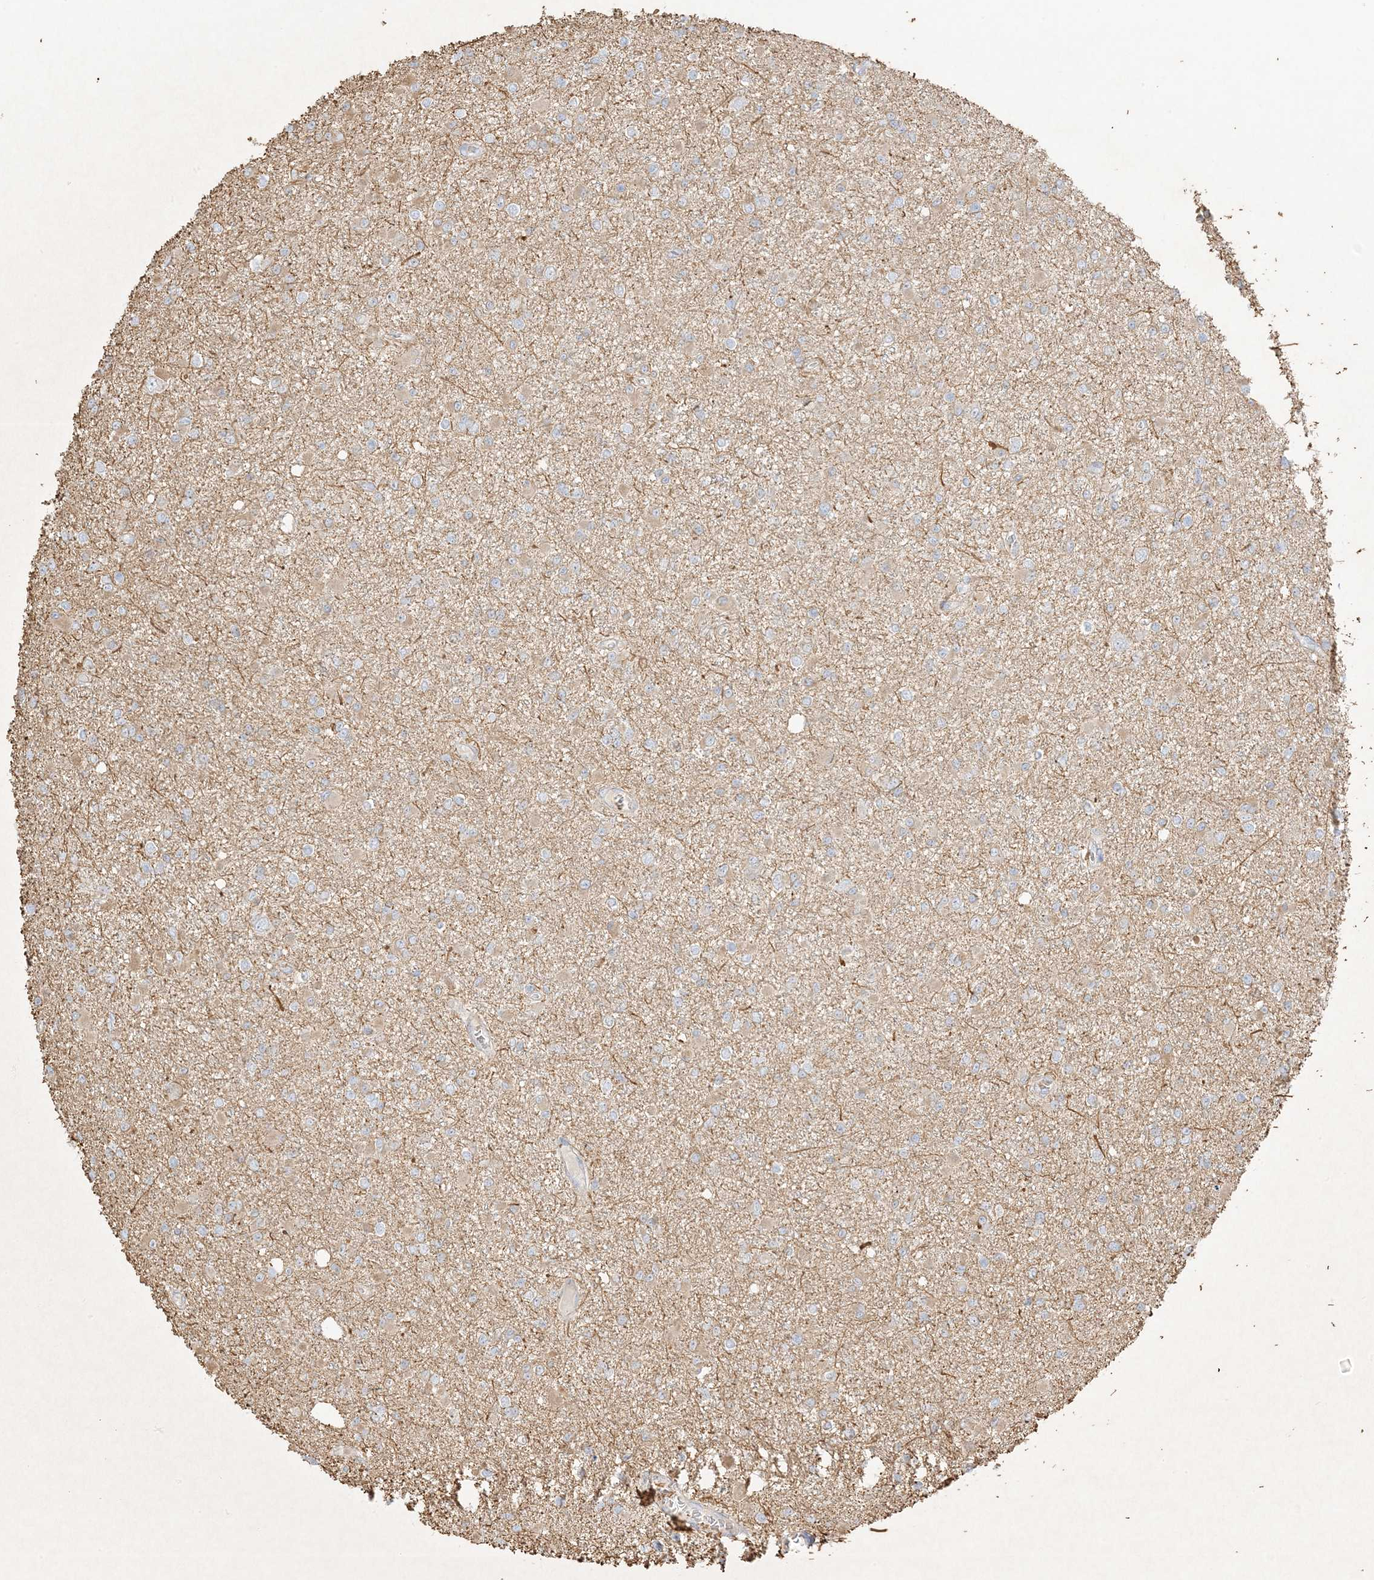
{"staining": {"intensity": "weak", "quantity": "<25%", "location": "cytoplasmic/membranous"}, "tissue": "glioma", "cell_type": "Tumor cells", "image_type": "cancer", "snomed": [{"axis": "morphology", "description": "Glioma, malignant, Low grade"}, {"axis": "topography", "description": "Brain"}], "caption": "Immunohistochemistry (IHC) of glioma displays no staining in tumor cells.", "gene": "ETAA1", "patient": {"sex": "female", "age": 22}}